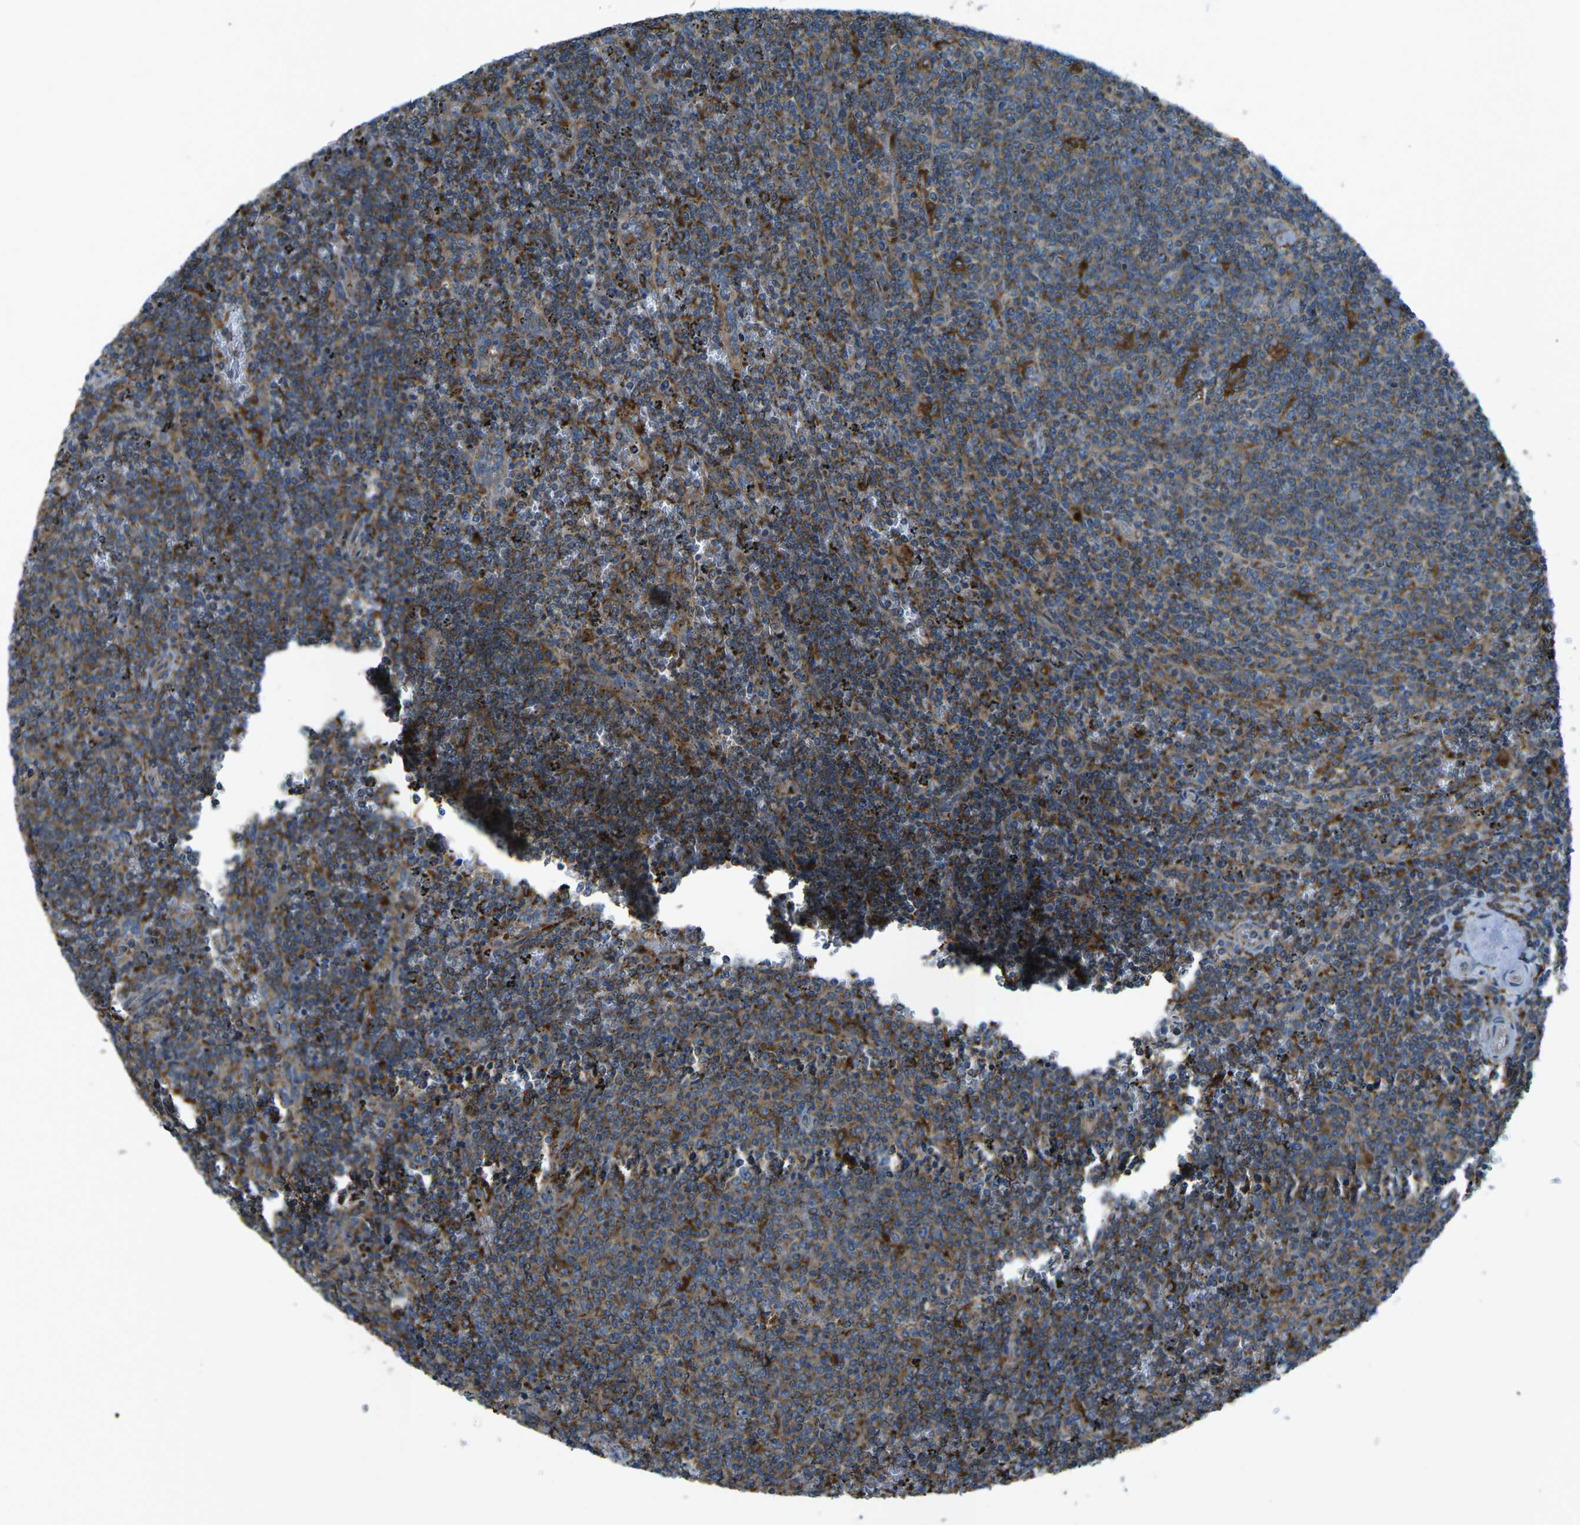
{"staining": {"intensity": "moderate", "quantity": "25%-75%", "location": "cytoplasmic/membranous"}, "tissue": "lymphoma", "cell_type": "Tumor cells", "image_type": "cancer", "snomed": [{"axis": "morphology", "description": "Malignant lymphoma, non-Hodgkin's type, Low grade"}, {"axis": "topography", "description": "Spleen"}], "caption": "Immunohistochemical staining of malignant lymphoma, non-Hodgkin's type (low-grade) exhibits moderate cytoplasmic/membranous protein expression in about 25%-75% of tumor cells.", "gene": "CDK17", "patient": {"sex": "female", "age": 50}}